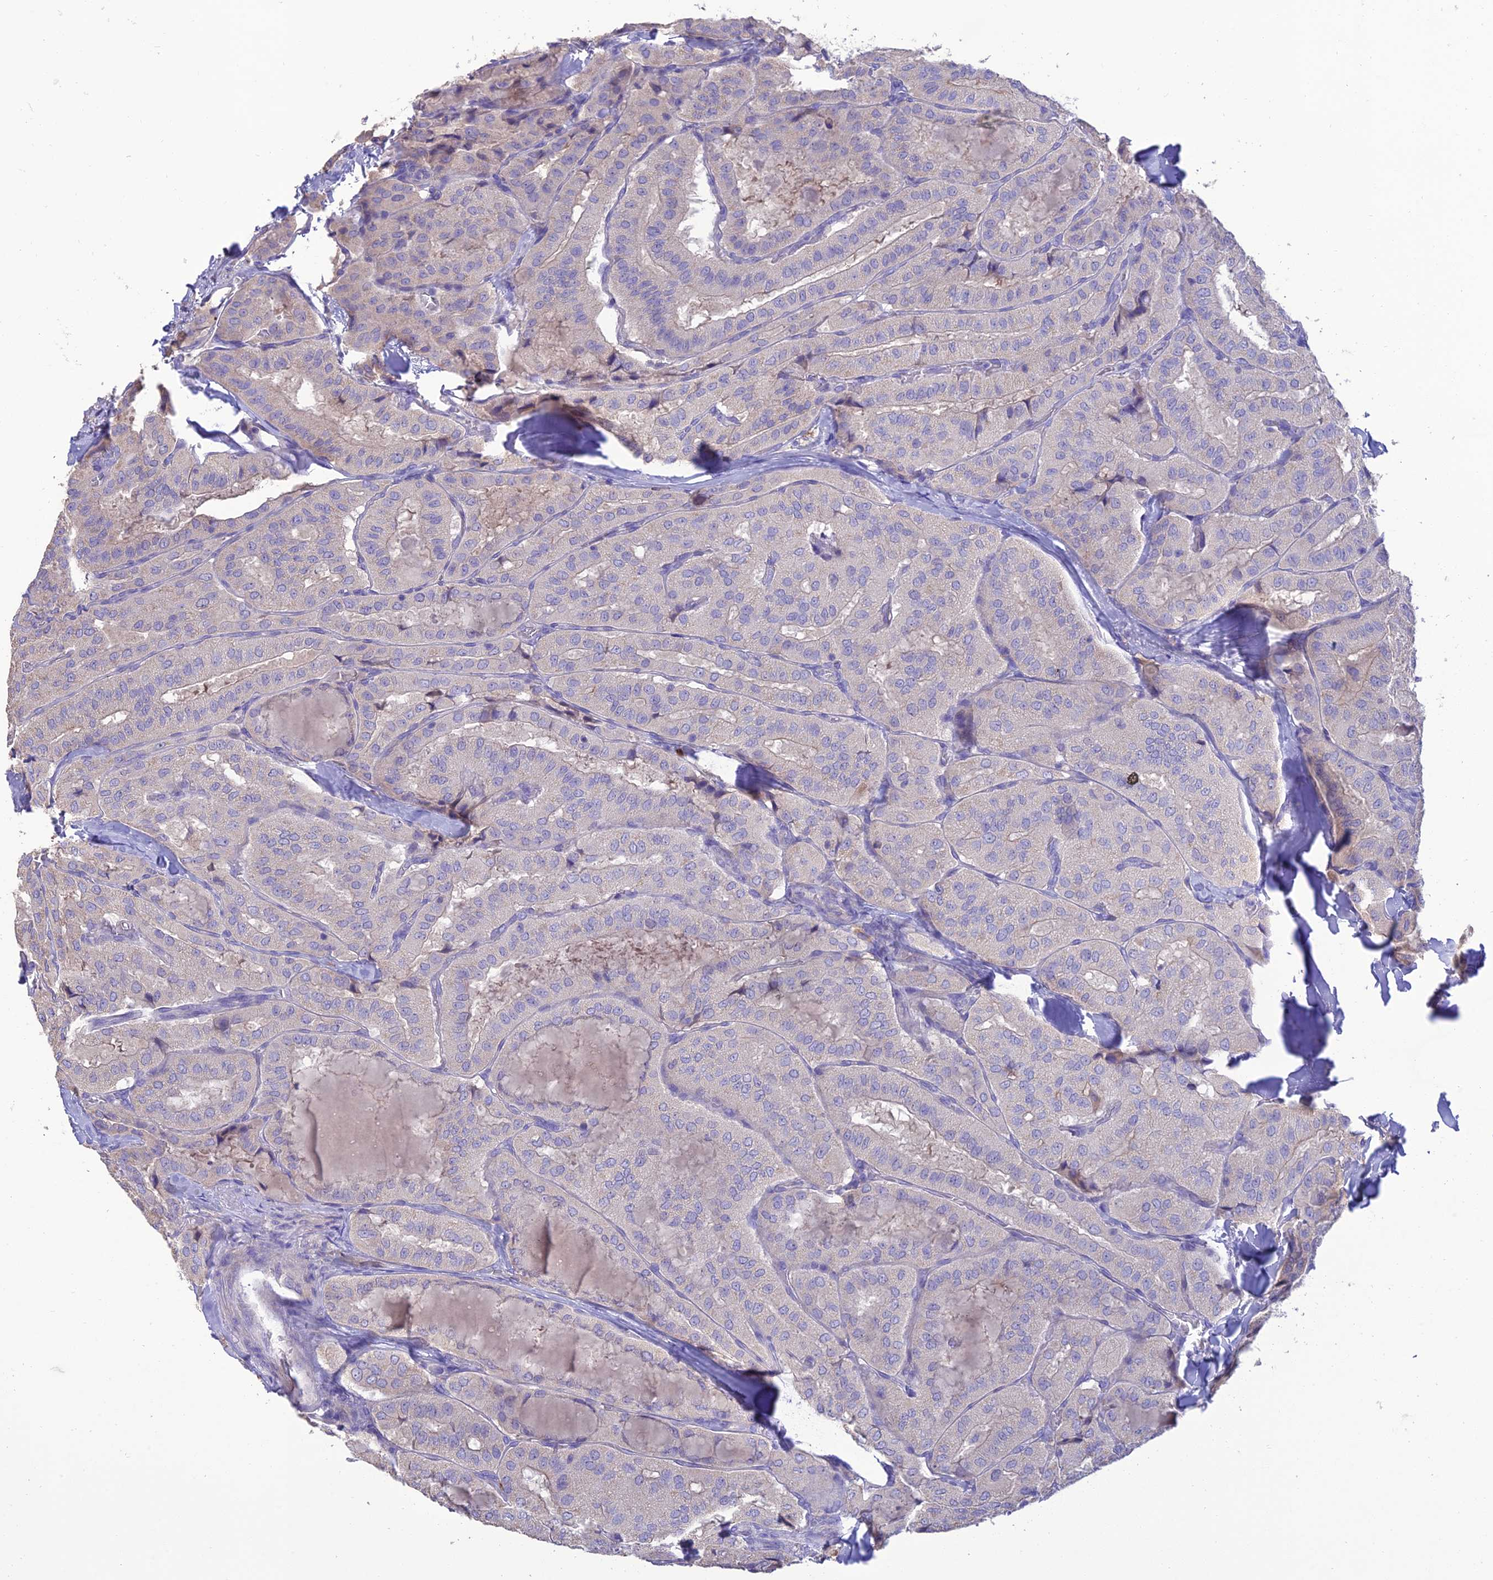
{"staining": {"intensity": "negative", "quantity": "none", "location": "none"}, "tissue": "thyroid cancer", "cell_type": "Tumor cells", "image_type": "cancer", "snomed": [{"axis": "morphology", "description": "Normal tissue, NOS"}, {"axis": "morphology", "description": "Papillary adenocarcinoma, NOS"}, {"axis": "topography", "description": "Thyroid gland"}], "caption": "Immunohistochemical staining of thyroid cancer reveals no significant expression in tumor cells.", "gene": "SFT2D2", "patient": {"sex": "female", "age": 59}}